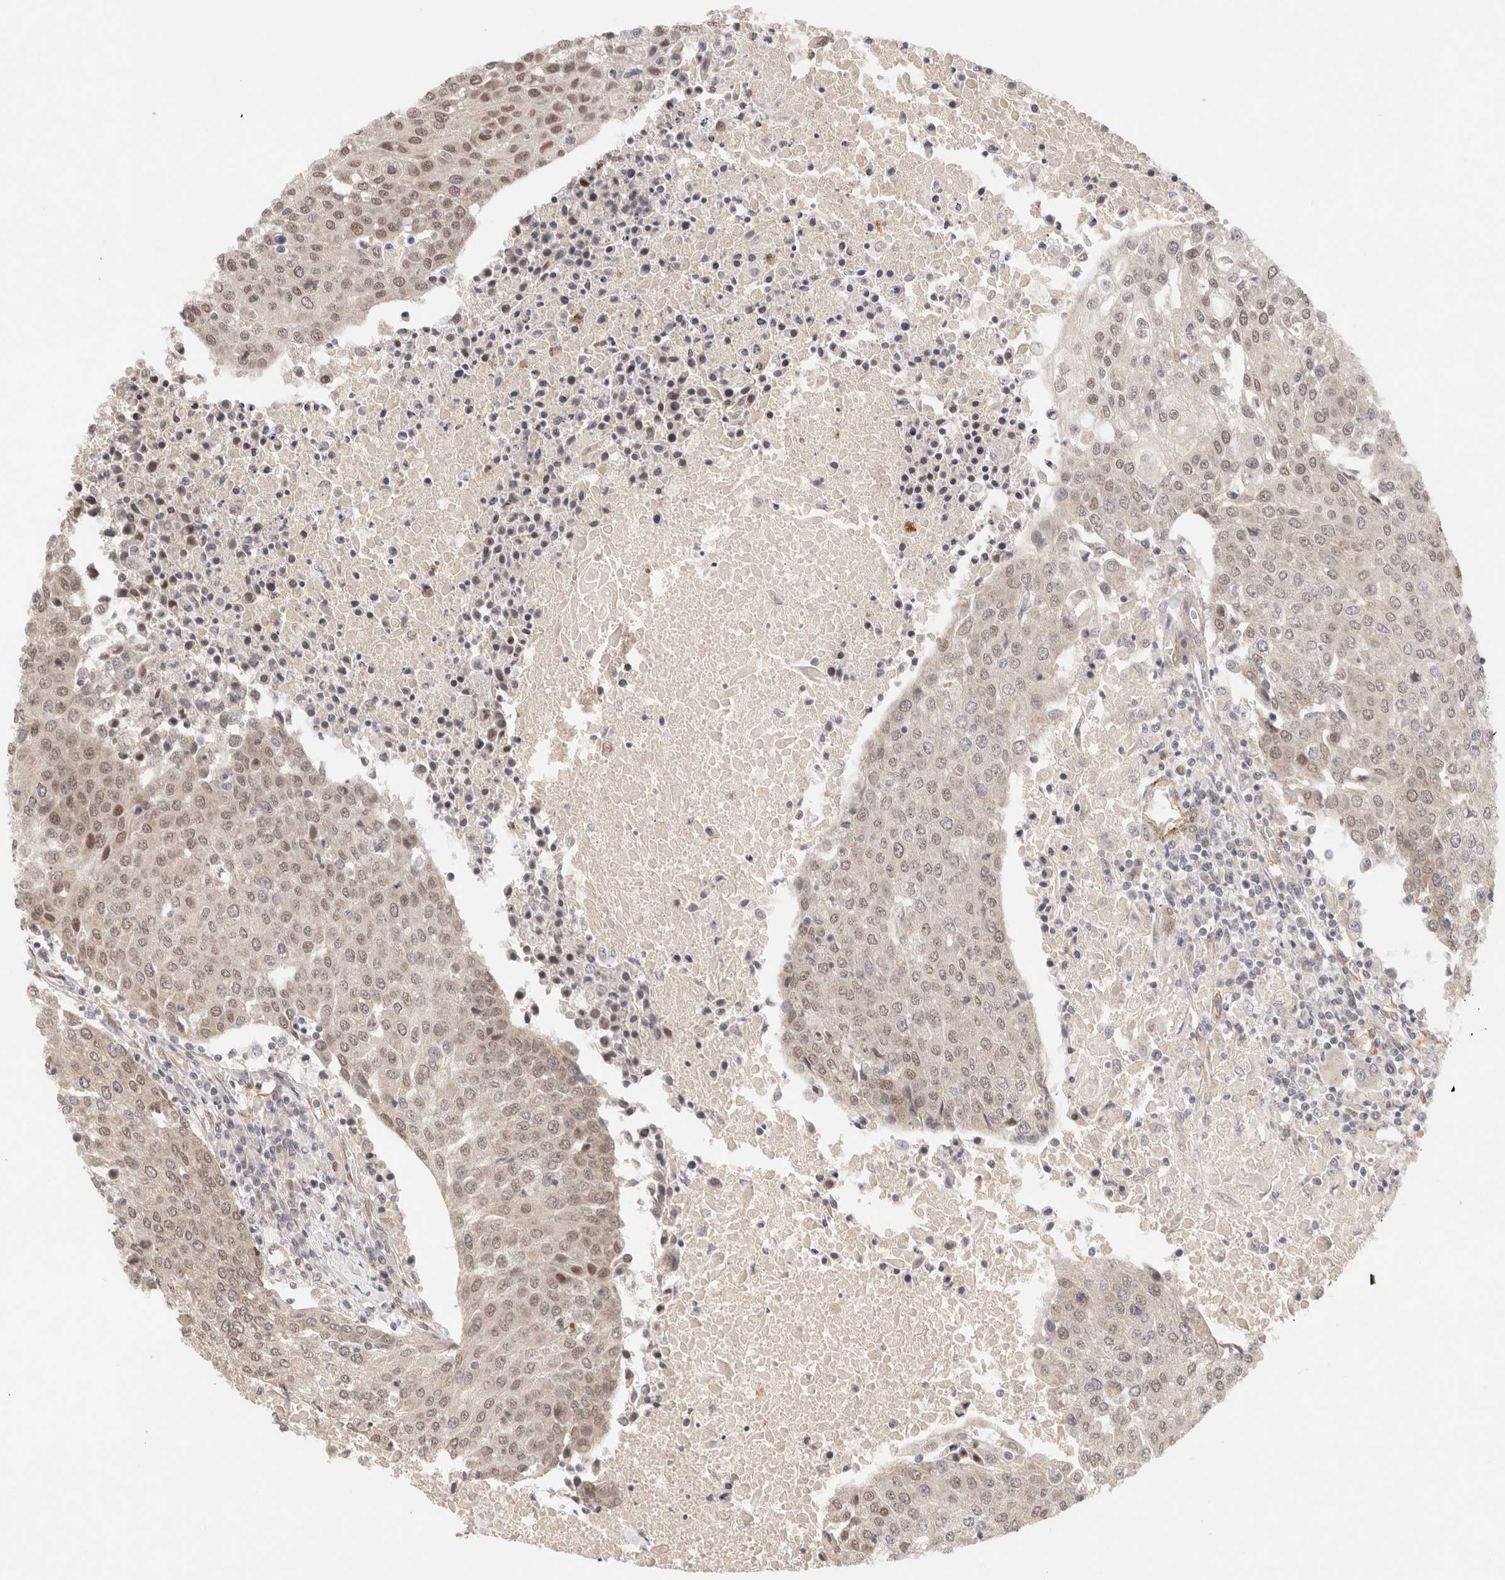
{"staining": {"intensity": "weak", "quantity": ">75%", "location": "nuclear"}, "tissue": "urothelial cancer", "cell_type": "Tumor cells", "image_type": "cancer", "snomed": [{"axis": "morphology", "description": "Urothelial carcinoma, High grade"}, {"axis": "topography", "description": "Urinary bladder"}], "caption": "High-magnification brightfield microscopy of urothelial carcinoma (high-grade) stained with DAB (brown) and counterstained with hematoxylin (blue). tumor cells exhibit weak nuclear expression is identified in about>75% of cells. Nuclei are stained in blue.", "gene": "BRPF3", "patient": {"sex": "female", "age": 85}}